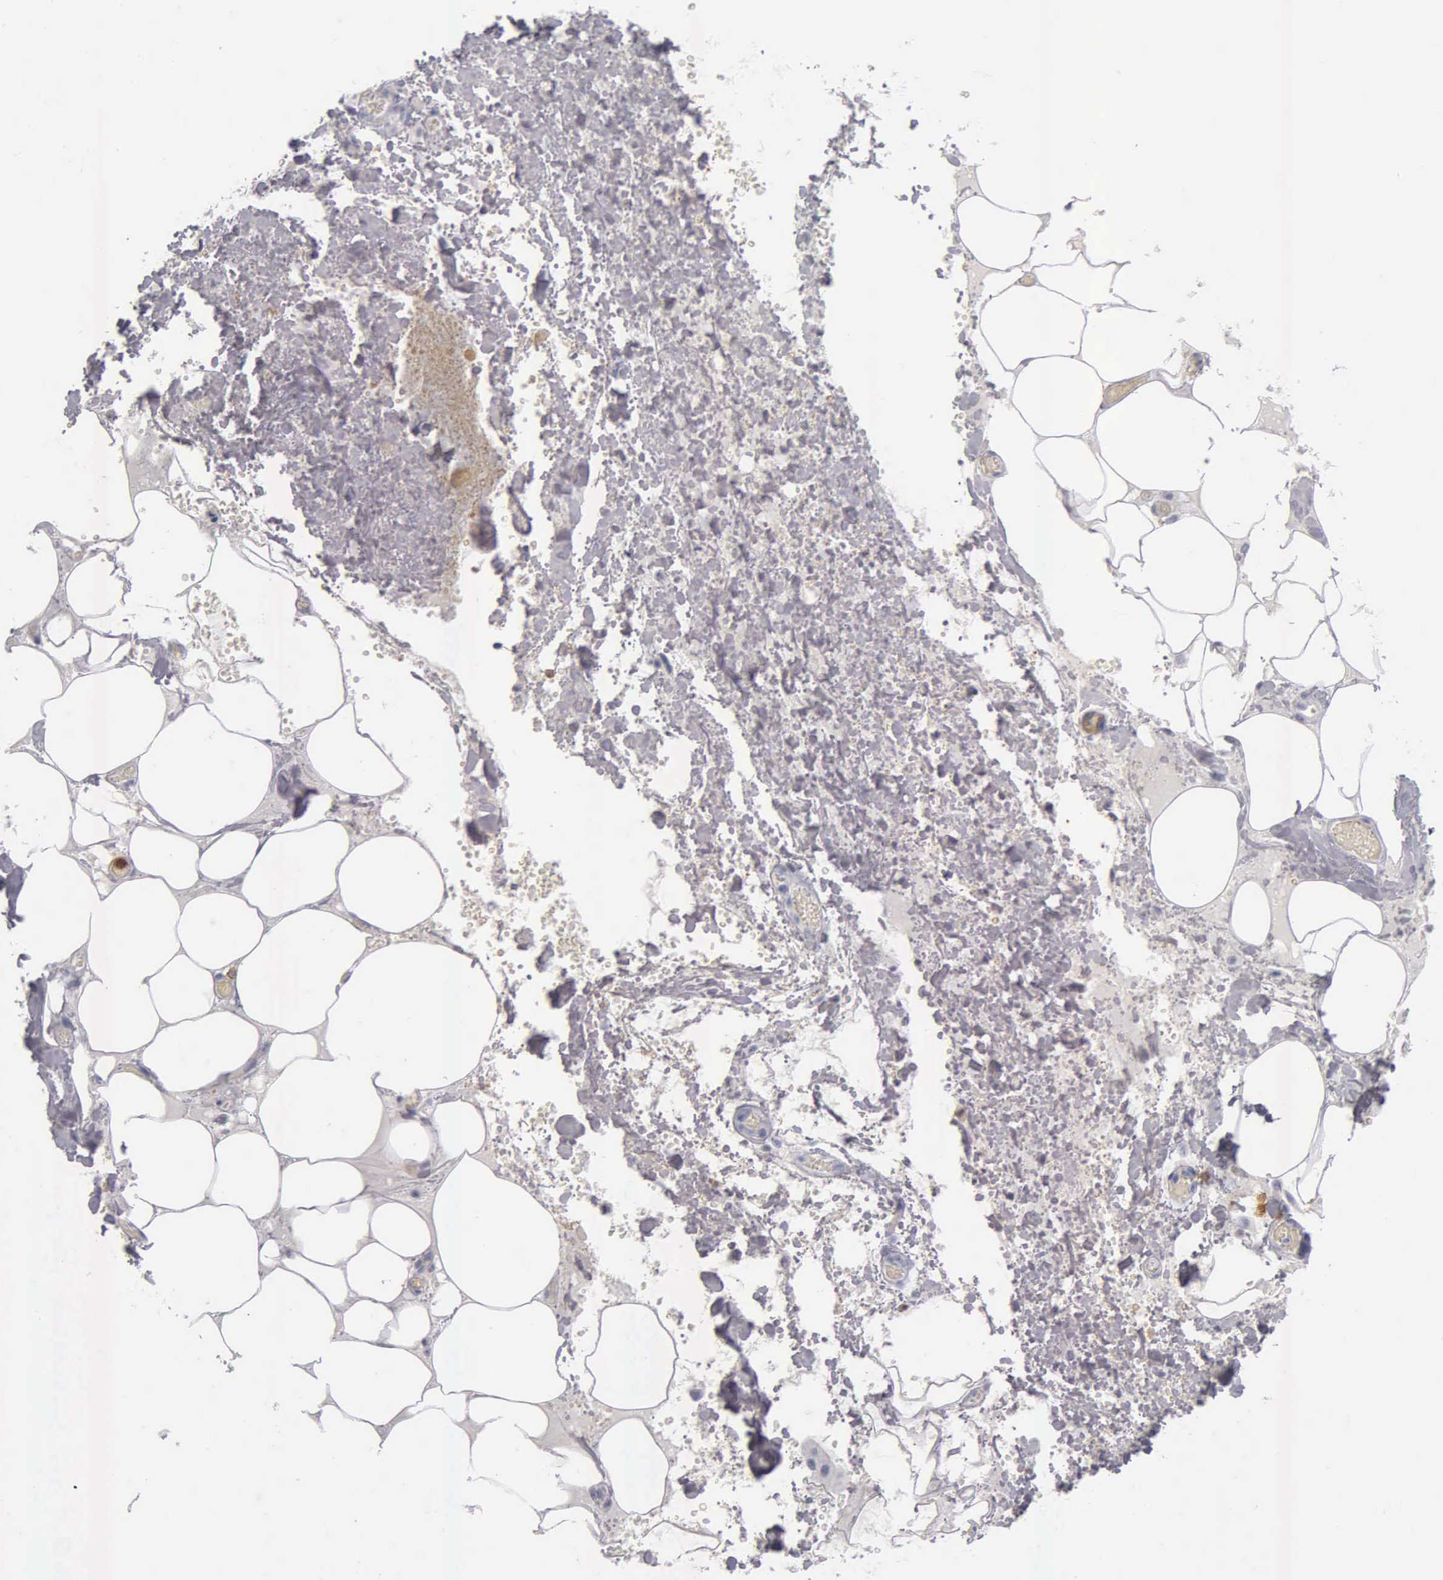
{"staining": {"intensity": "negative", "quantity": "none", "location": "none"}, "tissue": "smooth muscle", "cell_type": "Smooth muscle cells", "image_type": "normal", "snomed": [{"axis": "morphology", "description": "Normal tissue, NOS"}, {"axis": "topography", "description": "Uterus"}], "caption": "IHC of normal human smooth muscle reveals no positivity in smooth muscle cells.", "gene": "CD3E", "patient": {"sex": "female", "age": 56}}